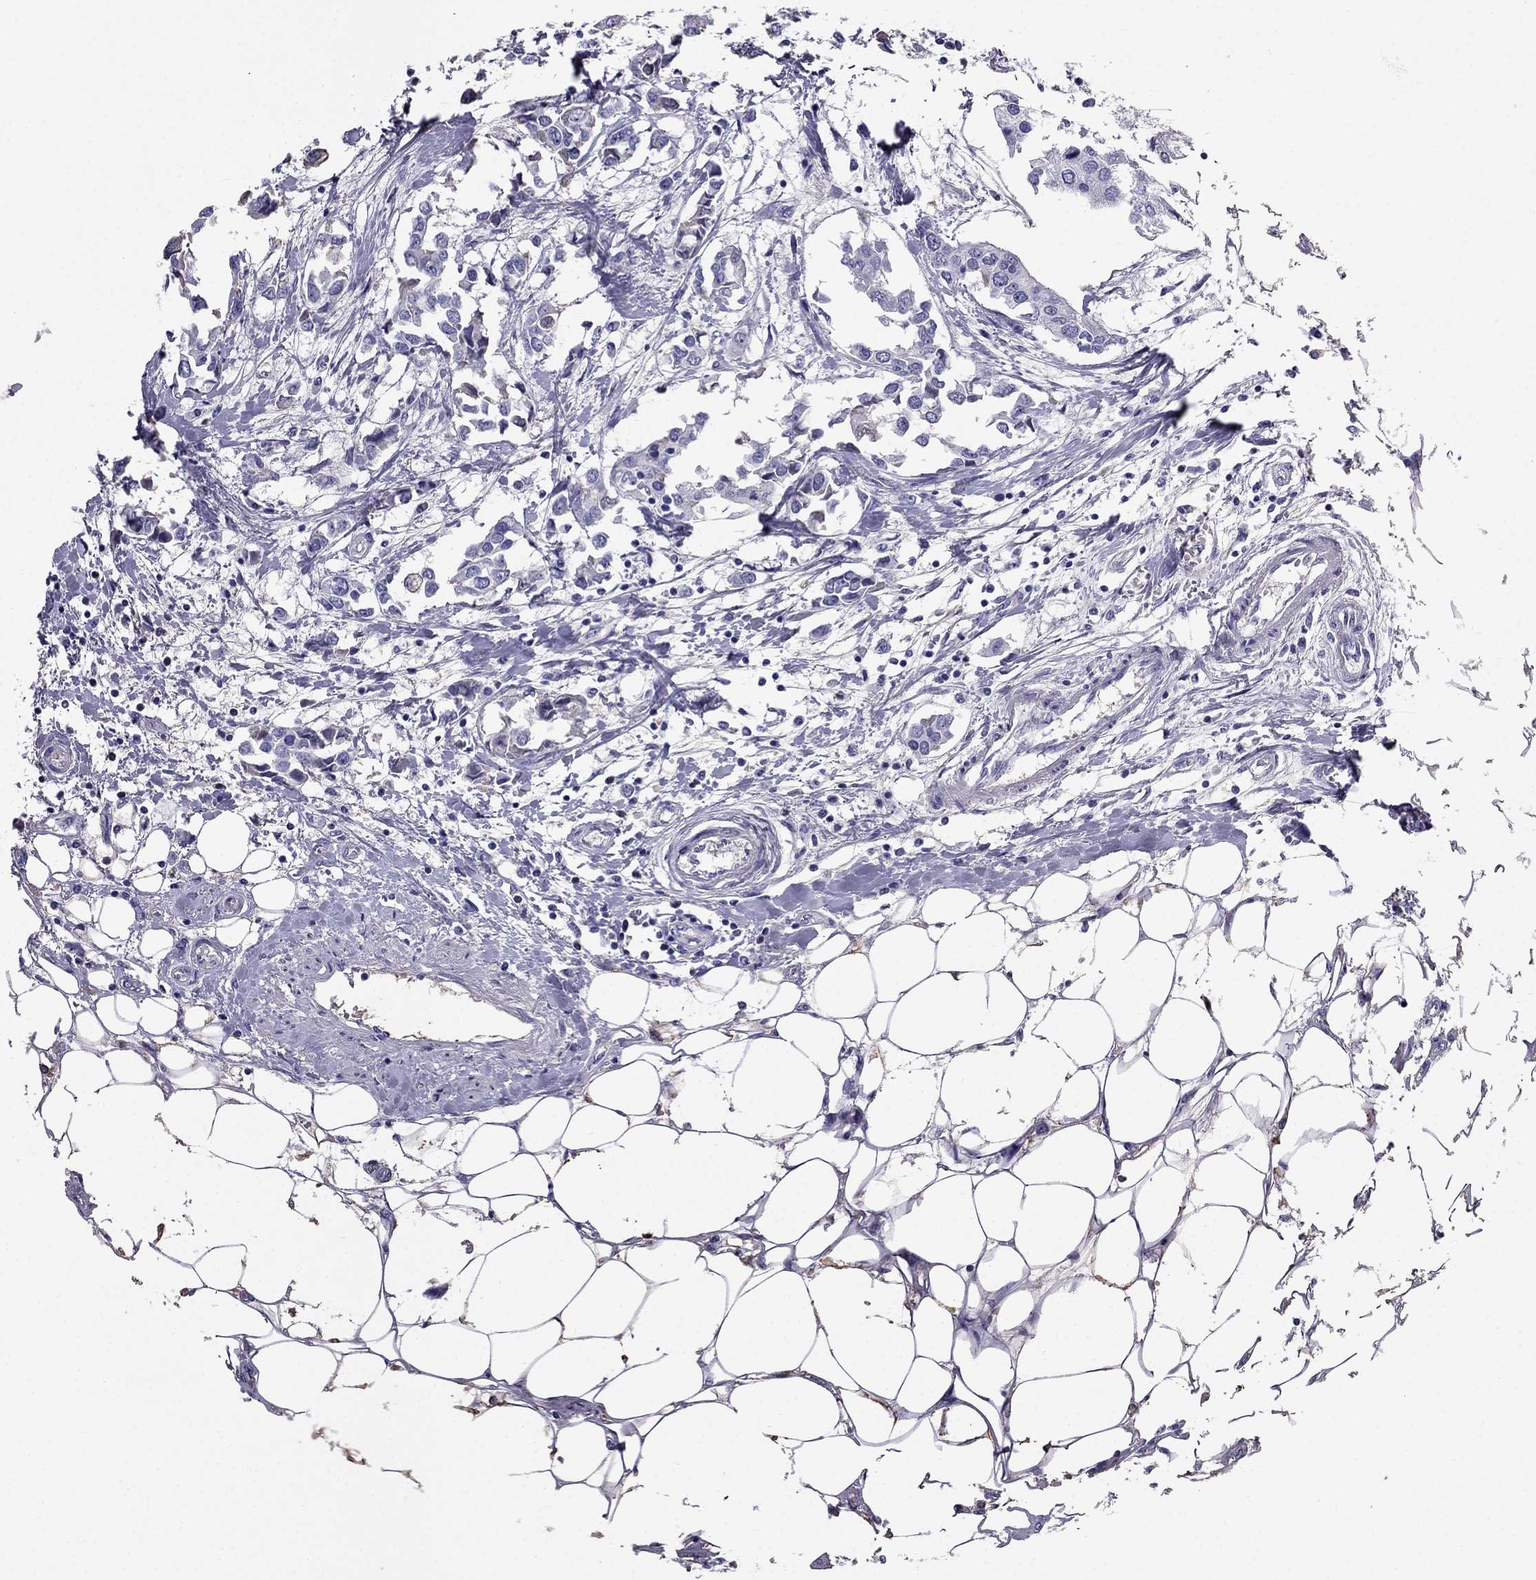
{"staining": {"intensity": "negative", "quantity": "none", "location": "none"}, "tissue": "breast cancer", "cell_type": "Tumor cells", "image_type": "cancer", "snomed": [{"axis": "morphology", "description": "Duct carcinoma"}, {"axis": "topography", "description": "Breast"}], "caption": "Immunohistochemistry image of neoplastic tissue: human breast intraductal carcinoma stained with DAB exhibits no significant protein expression in tumor cells. (DAB IHC visualized using brightfield microscopy, high magnification).", "gene": "TBC1D21", "patient": {"sex": "female", "age": 83}}